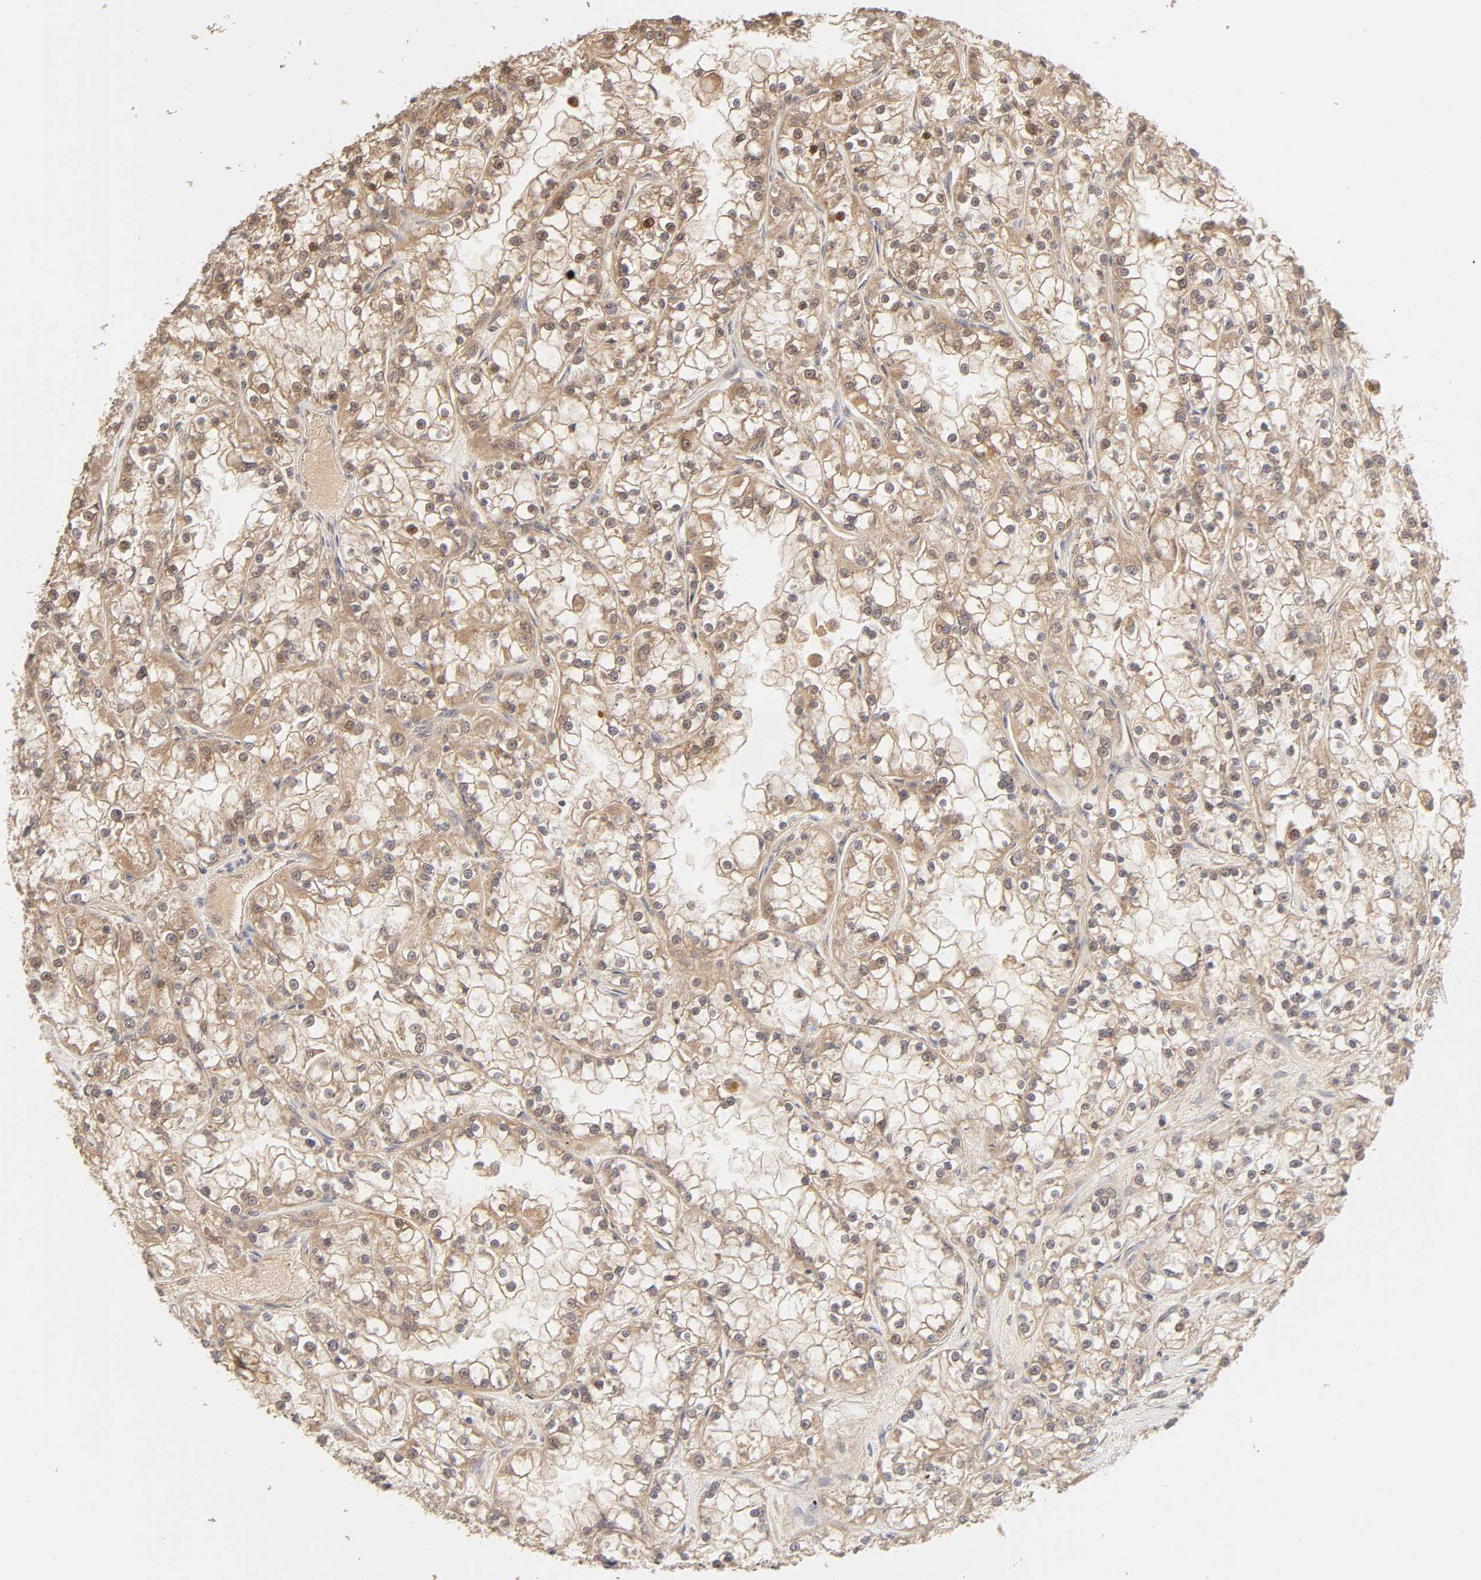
{"staining": {"intensity": "moderate", "quantity": "25%-75%", "location": "cytoplasmic/membranous,nuclear"}, "tissue": "renal cancer", "cell_type": "Tumor cells", "image_type": "cancer", "snomed": [{"axis": "morphology", "description": "Adenocarcinoma, NOS"}, {"axis": "topography", "description": "Kidney"}], "caption": "The immunohistochemical stain shows moderate cytoplasmic/membranous and nuclear positivity in tumor cells of renal adenocarcinoma tissue.", "gene": "AP1G2", "patient": {"sex": "female", "age": 52}}